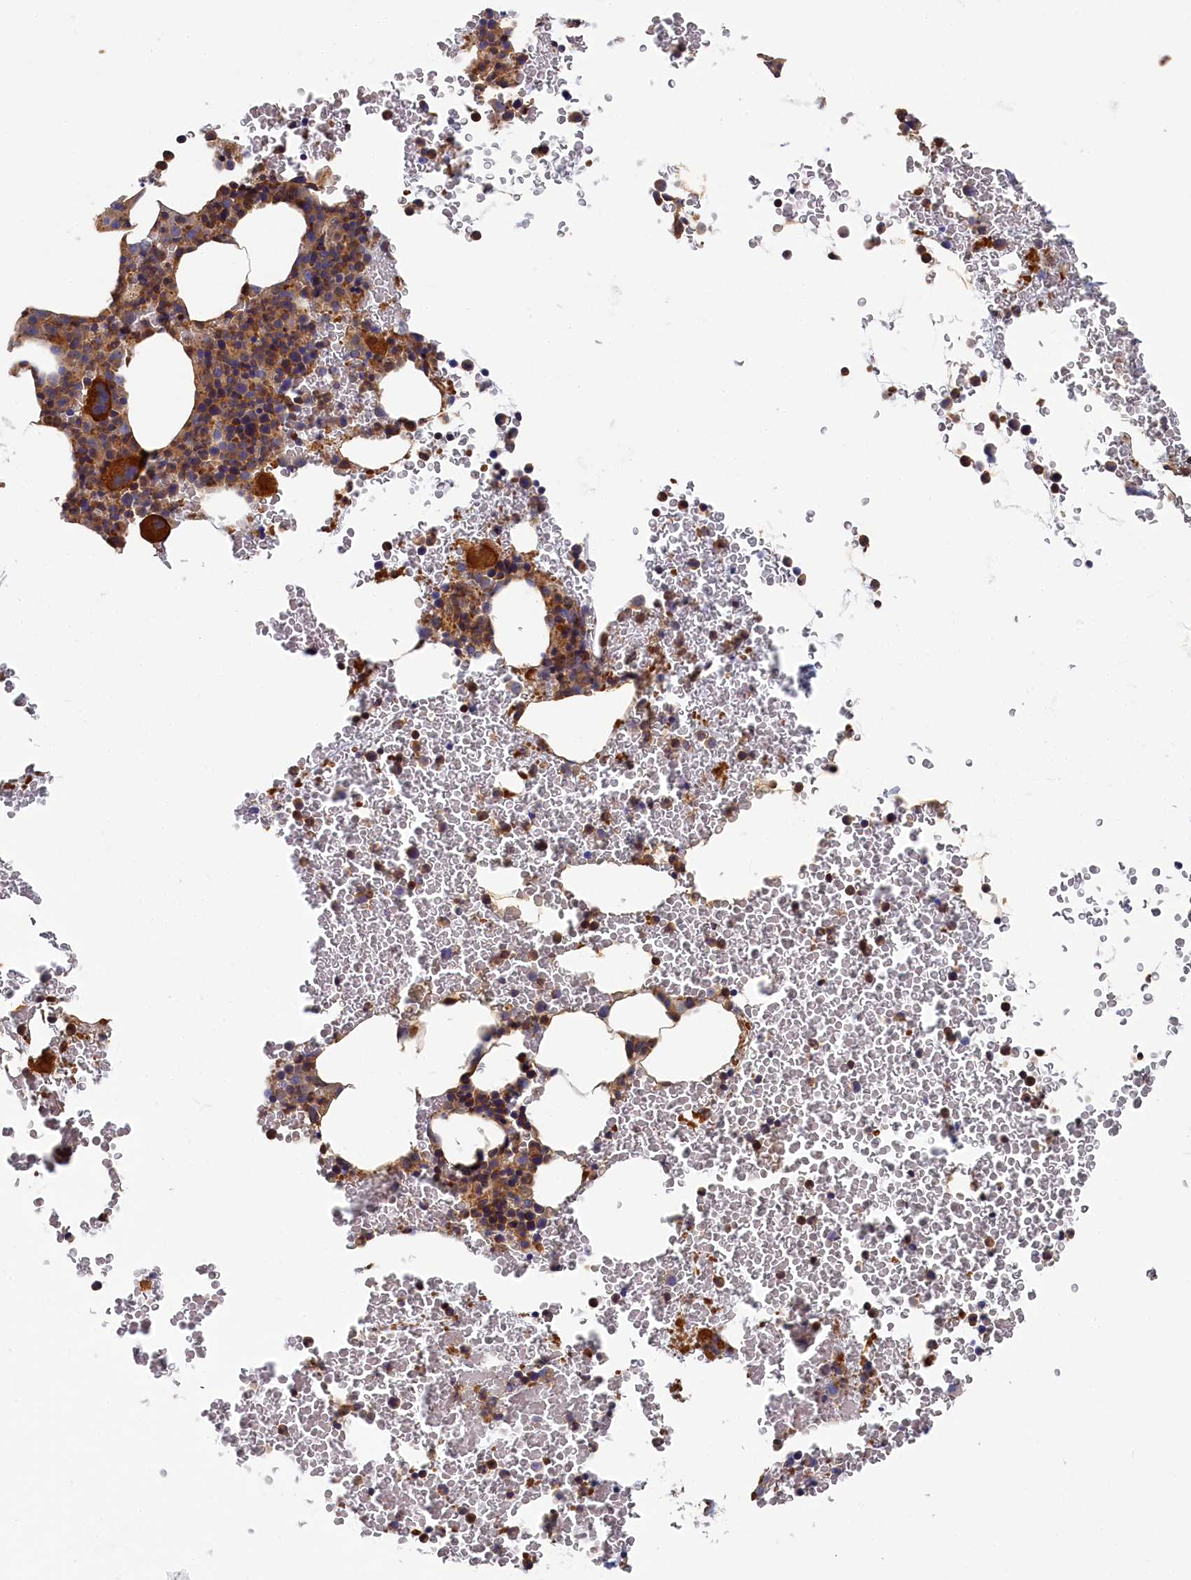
{"staining": {"intensity": "strong", "quantity": "<25%", "location": "cytoplasmic/membranous"}, "tissue": "bone marrow", "cell_type": "Hematopoietic cells", "image_type": "normal", "snomed": [{"axis": "morphology", "description": "Normal tissue, NOS"}, {"axis": "morphology", "description": "Inflammation, NOS"}, {"axis": "topography", "description": "Bone marrow"}], "caption": "Human bone marrow stained with a brown dye displays strong cytoplasmic/membranous positive expression in approximately <25% of hematopoietic cells.", "gene": "LDHD", "patient": {"sex": "female", "age": 78}}